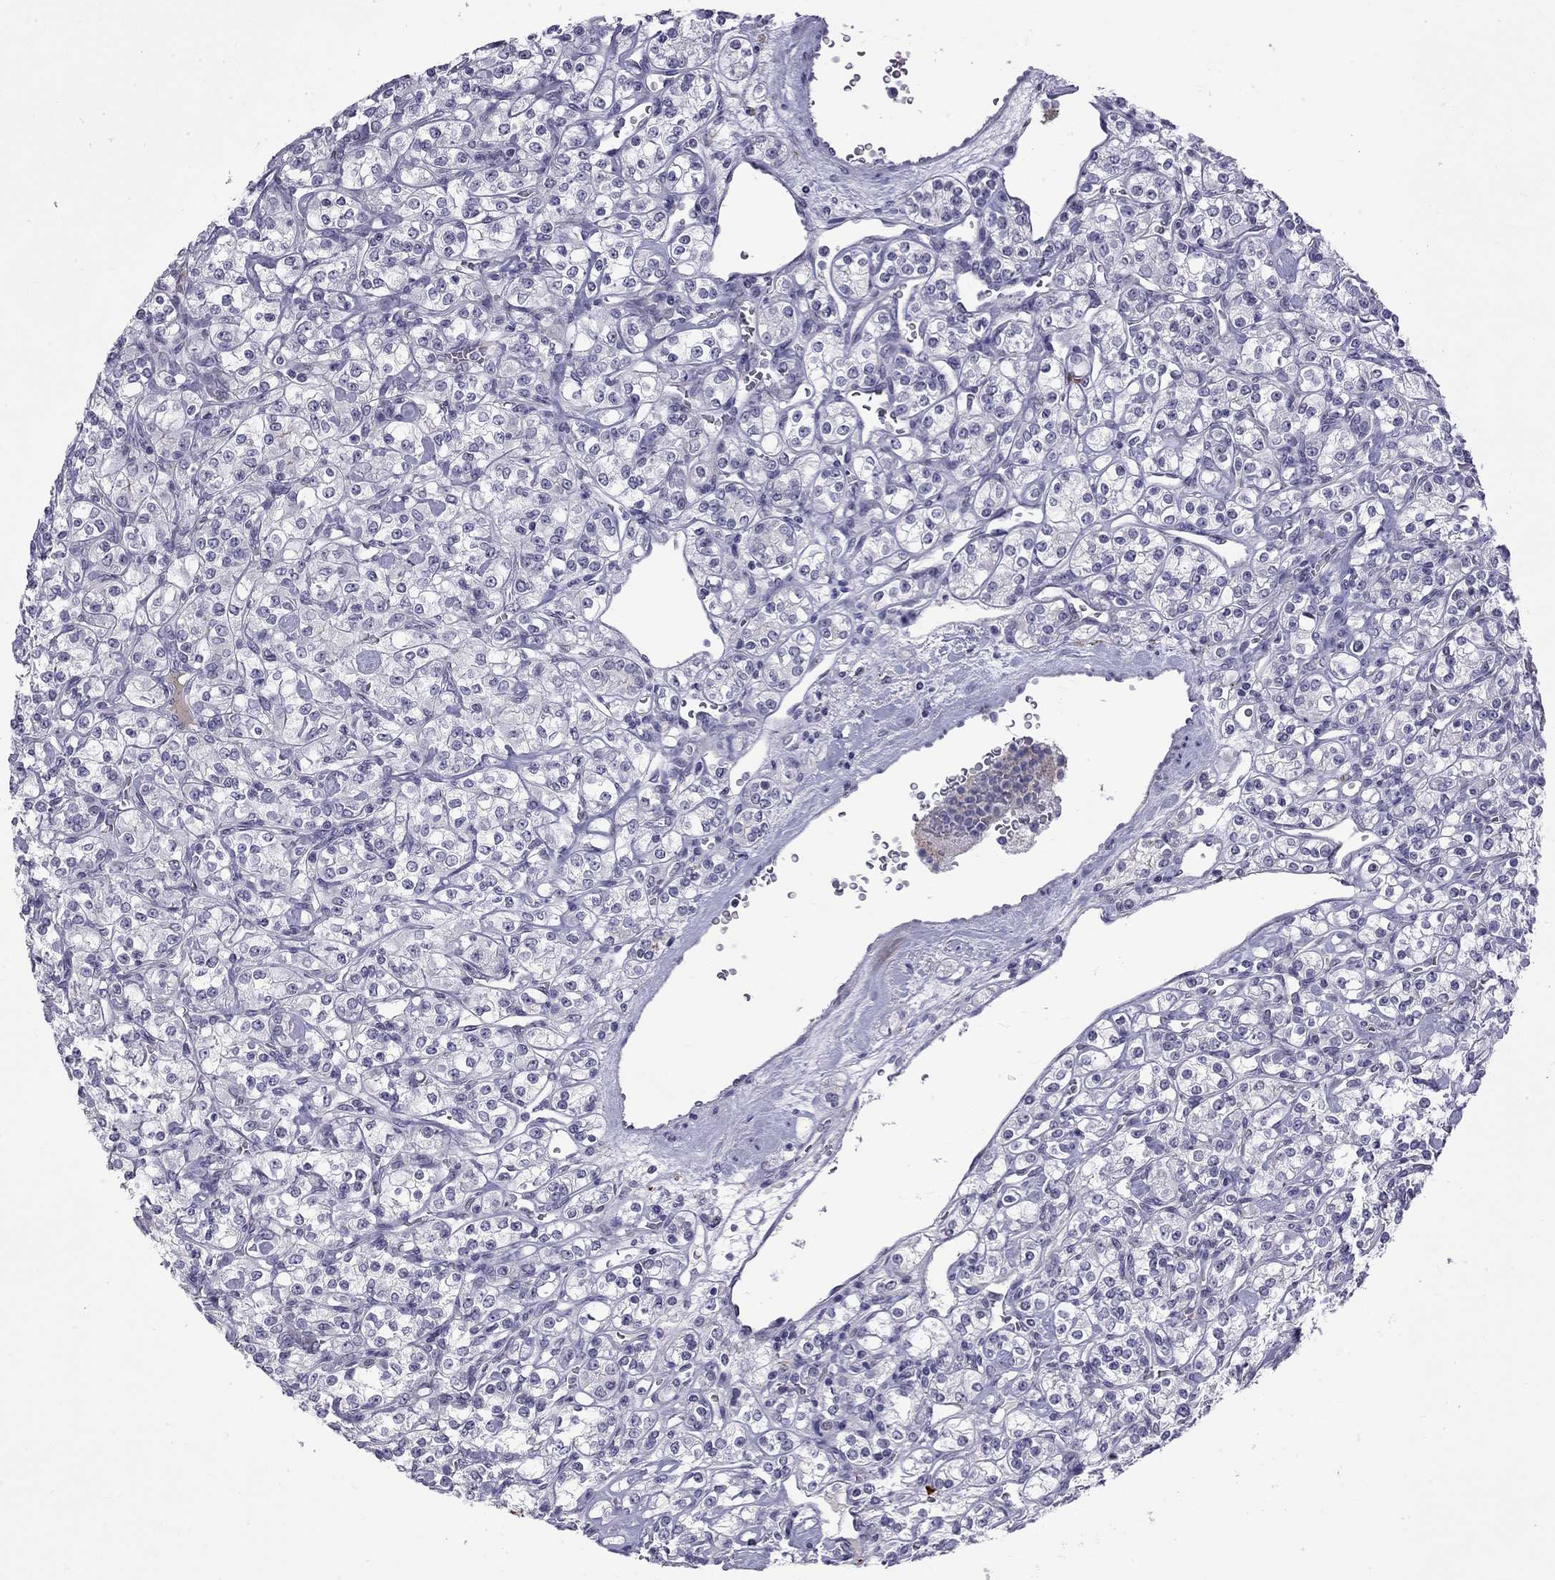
{"staining": {"intensity": "negative", "quantity": "none", "location": "none"}, "tissue": "renal cancer", "cell_type": "Tumor cells", "image_type": "cancer", "snomed": [{"axis": "morphology", "description": "Adenocarcinoma, NOS"}, {"axis": "topography", "description": "Kidney"}], "caption": "A micrograph of human renal adenocarcinoma is negative for staining in tumor cells.", "gene": "RTL9", "patient": {"sex": "male", "age": 77}}